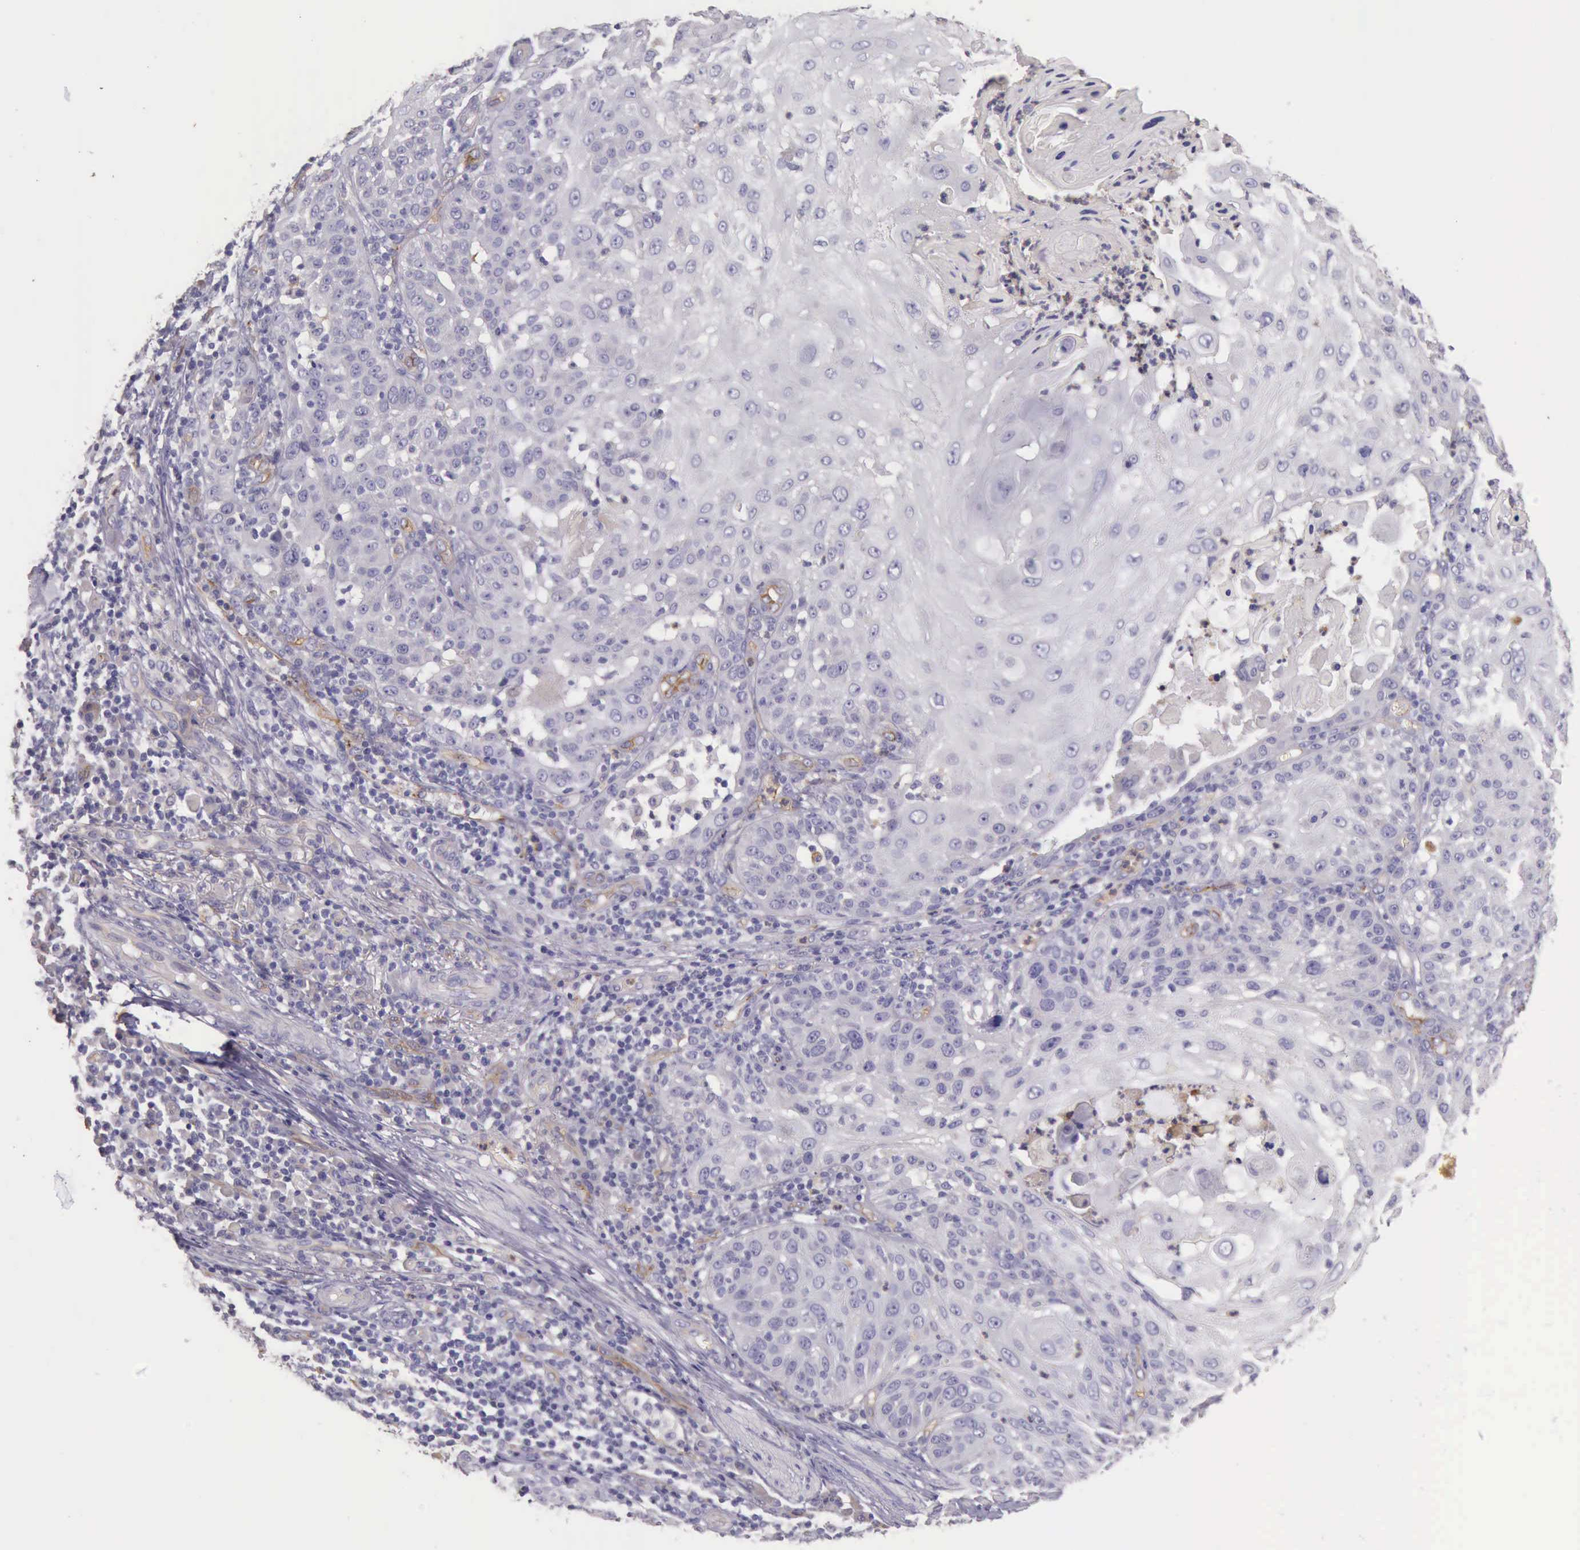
{"staining": {"intensity": "negative", "quantity": "none", "location": "none"}, "tissue": "skin cancer", "cell_type": "Tumor cells", "image_type": "cancer", "snomed": [{"axis": "morphology", "description": "Squamous cell carcinoma, NOS"}, {"axis": "topography", "description": "Skin"}], "caption": "Immunohistochemistry of skin squamous cell carcinoma exhibits no expression in tumor cells. (Brightfield microscopy of DAB immunohistochemistry (IHC) at high magnification).", "gene": "TCEANC", "patient": {"sex": "female", "age": 89}}